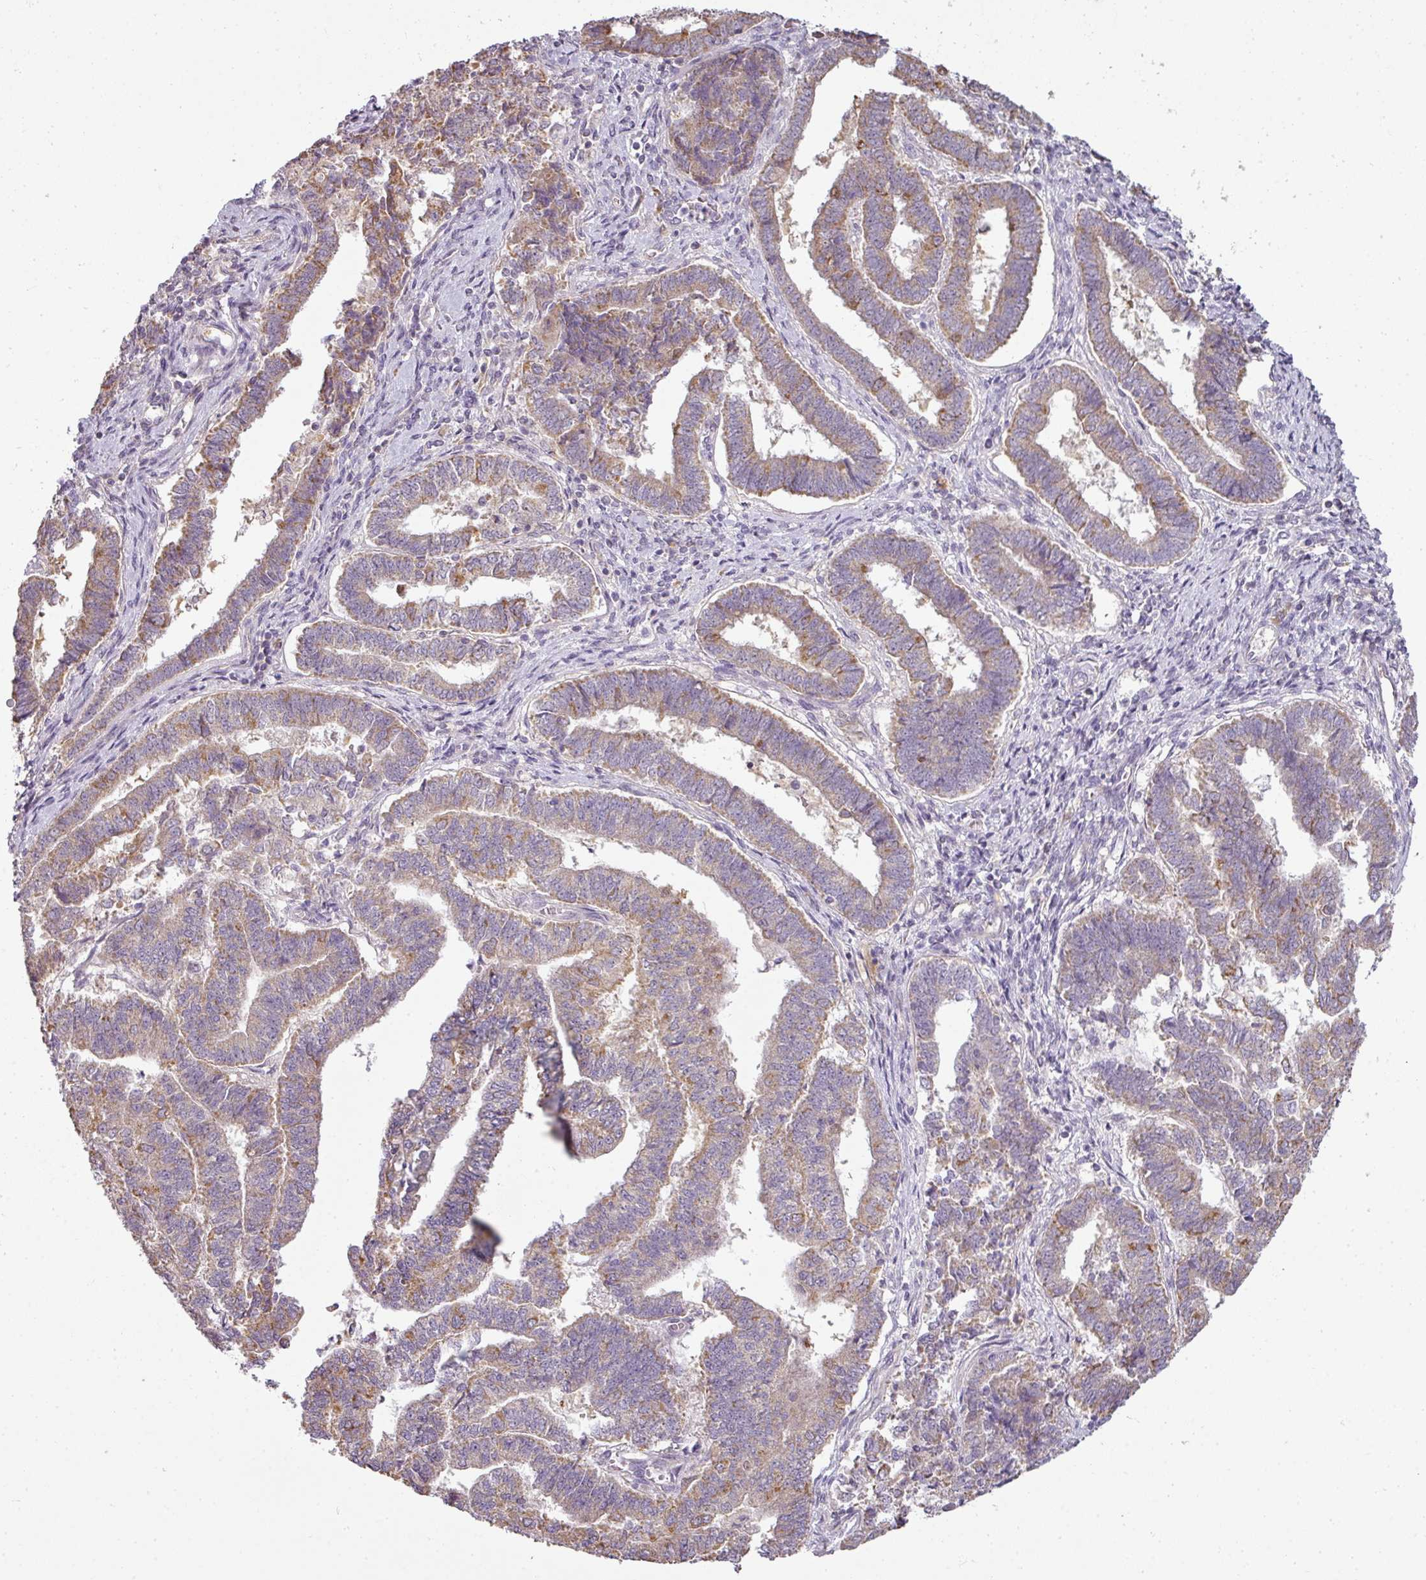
{"staining": {"intensity": "moderate", "quantity": "25%-75%", "location": "cytoplasmic/membranous"}, "tissue": "endometrial cancer", "cell_type": "Tumor cells", "image_type": "cancer", "snomed": [{"axis": "morphology", "description": "Adenocarcinoma, NOS"}, {"axis": "topography", "description": "Endometrium"}], "caption": "A brown stain shows moderate cytoplasmic/membranous expression of a protein in human endometrial cancer tumor cells. Immunohistochemistry stains the protein of interest in brown and the nuclei are stained blue.", "gene": "LY75", "patient": {"sex": "female", "age": 72}}